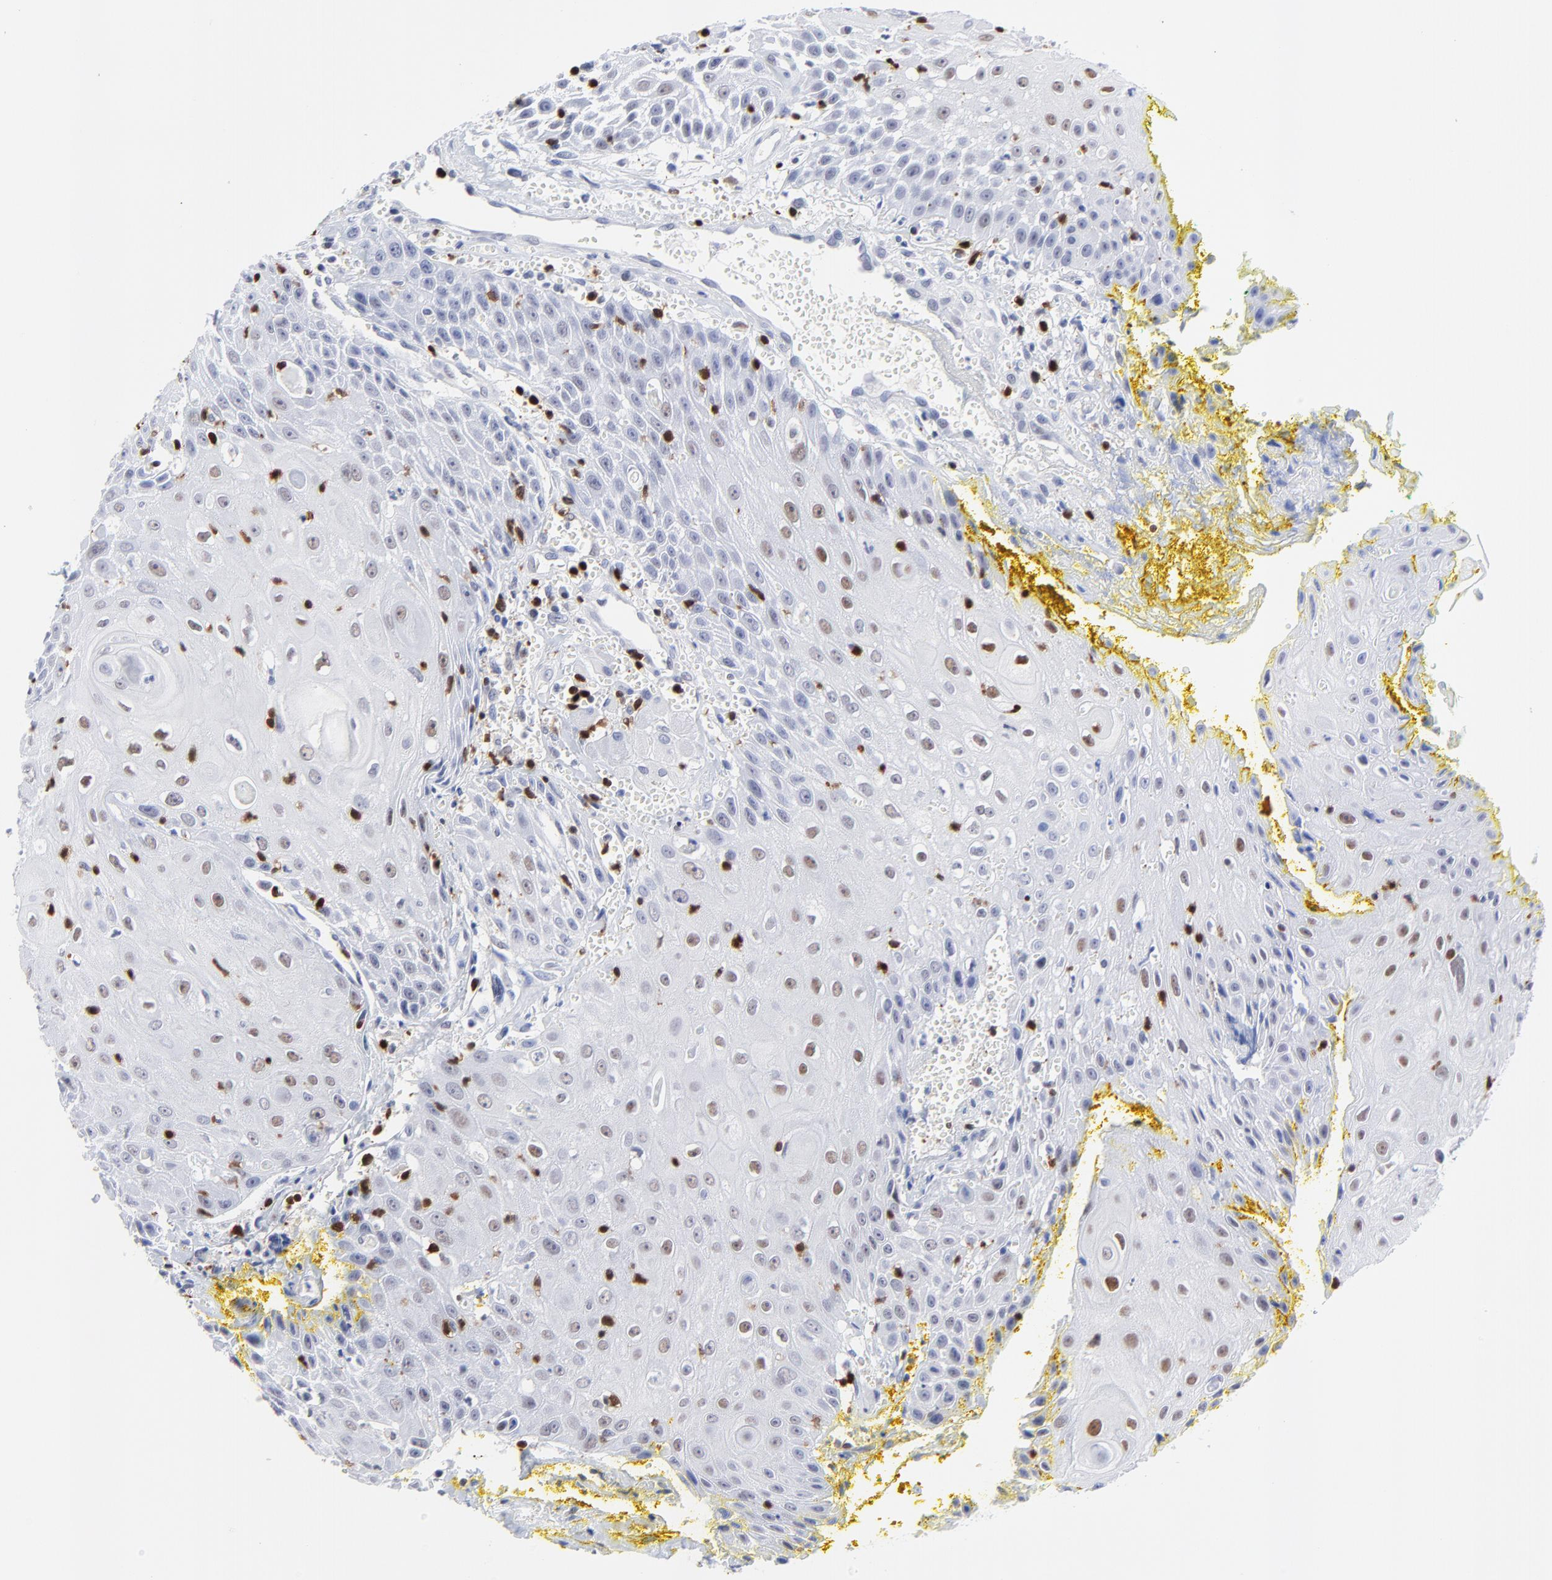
{"staining": {"intensity": "negative", "quantity": "none", "location": "none"}, "tissue": "head and neck cancer", "cell_type": "Tumor cells", "image_type": "cancer", "snomed": [{"axis": "morphology", "description": "Squamous cell carcinoma, NOS"}, {"axis": "topography", "description": "Oral tissue"}, {"axis": "topography", "description": "Head-Neck"}], "caption": "Tumor cells are negative for brown protein staining in squamous cell carcinoma (head and neck).", "gene": "ZAP70", "patient": {"sex": "female", "age": 82}}